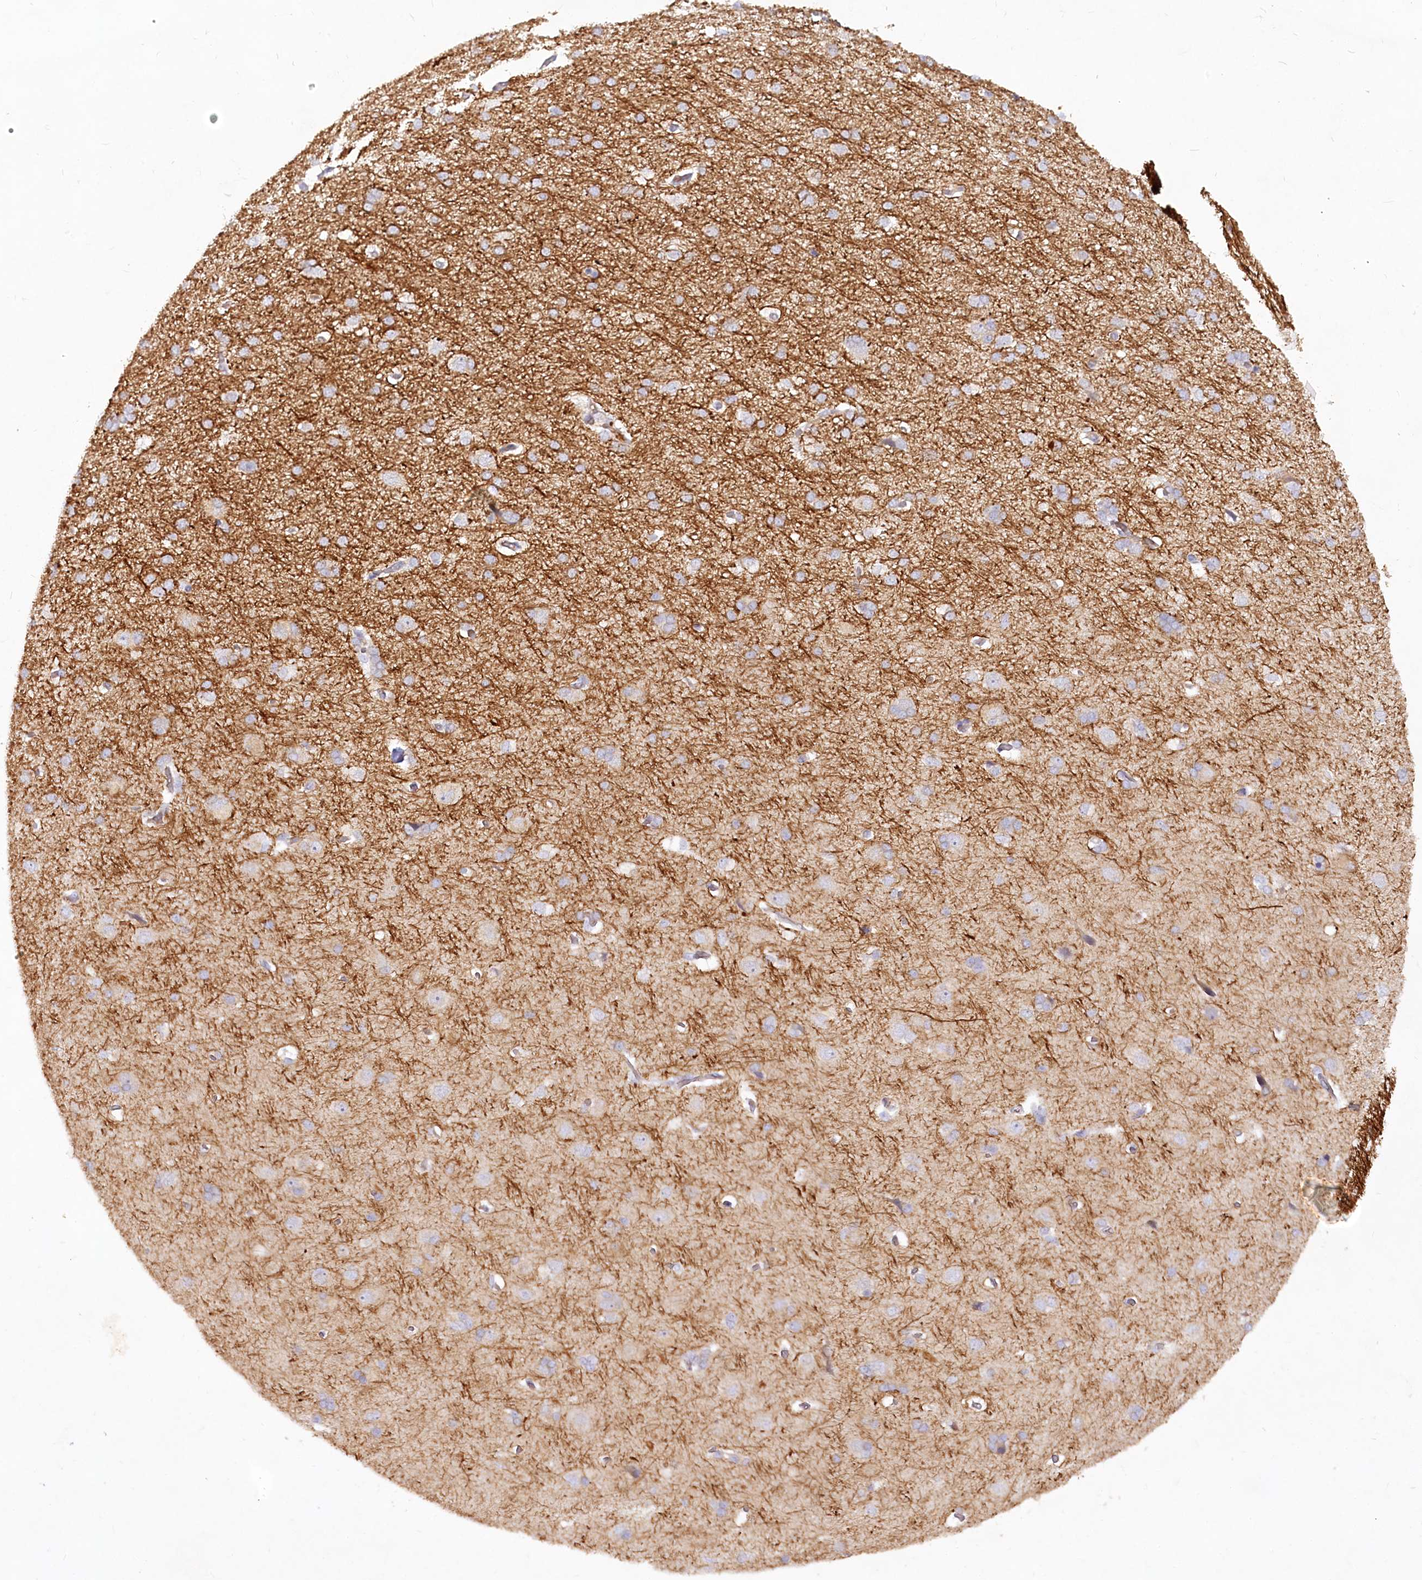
{"staining": {"intensity": "negative", "quantity": "none", "location": "none"}, "tissue": "cerebral cortex", "cell_type": "Endothelial cells", "image_type": "normal", "snomed": [{"axis": "morphology", "description": "Normal tissue, NOS"}, {"axis": "topography", "description": "Cerebral cortex"}], "caption": "This is a image of immunohistochemistry (IHC) staining of unremarkable cerebral cortex, which shows no expression in endothelial cells. The staining was performed using DAB to visualize the protein expression in brown, while the nuclei were stained in blue with hematoxylin (Magnification: 20x).", "gene": "EFHC2", "patient": {"sex": "male", "age": 62}}